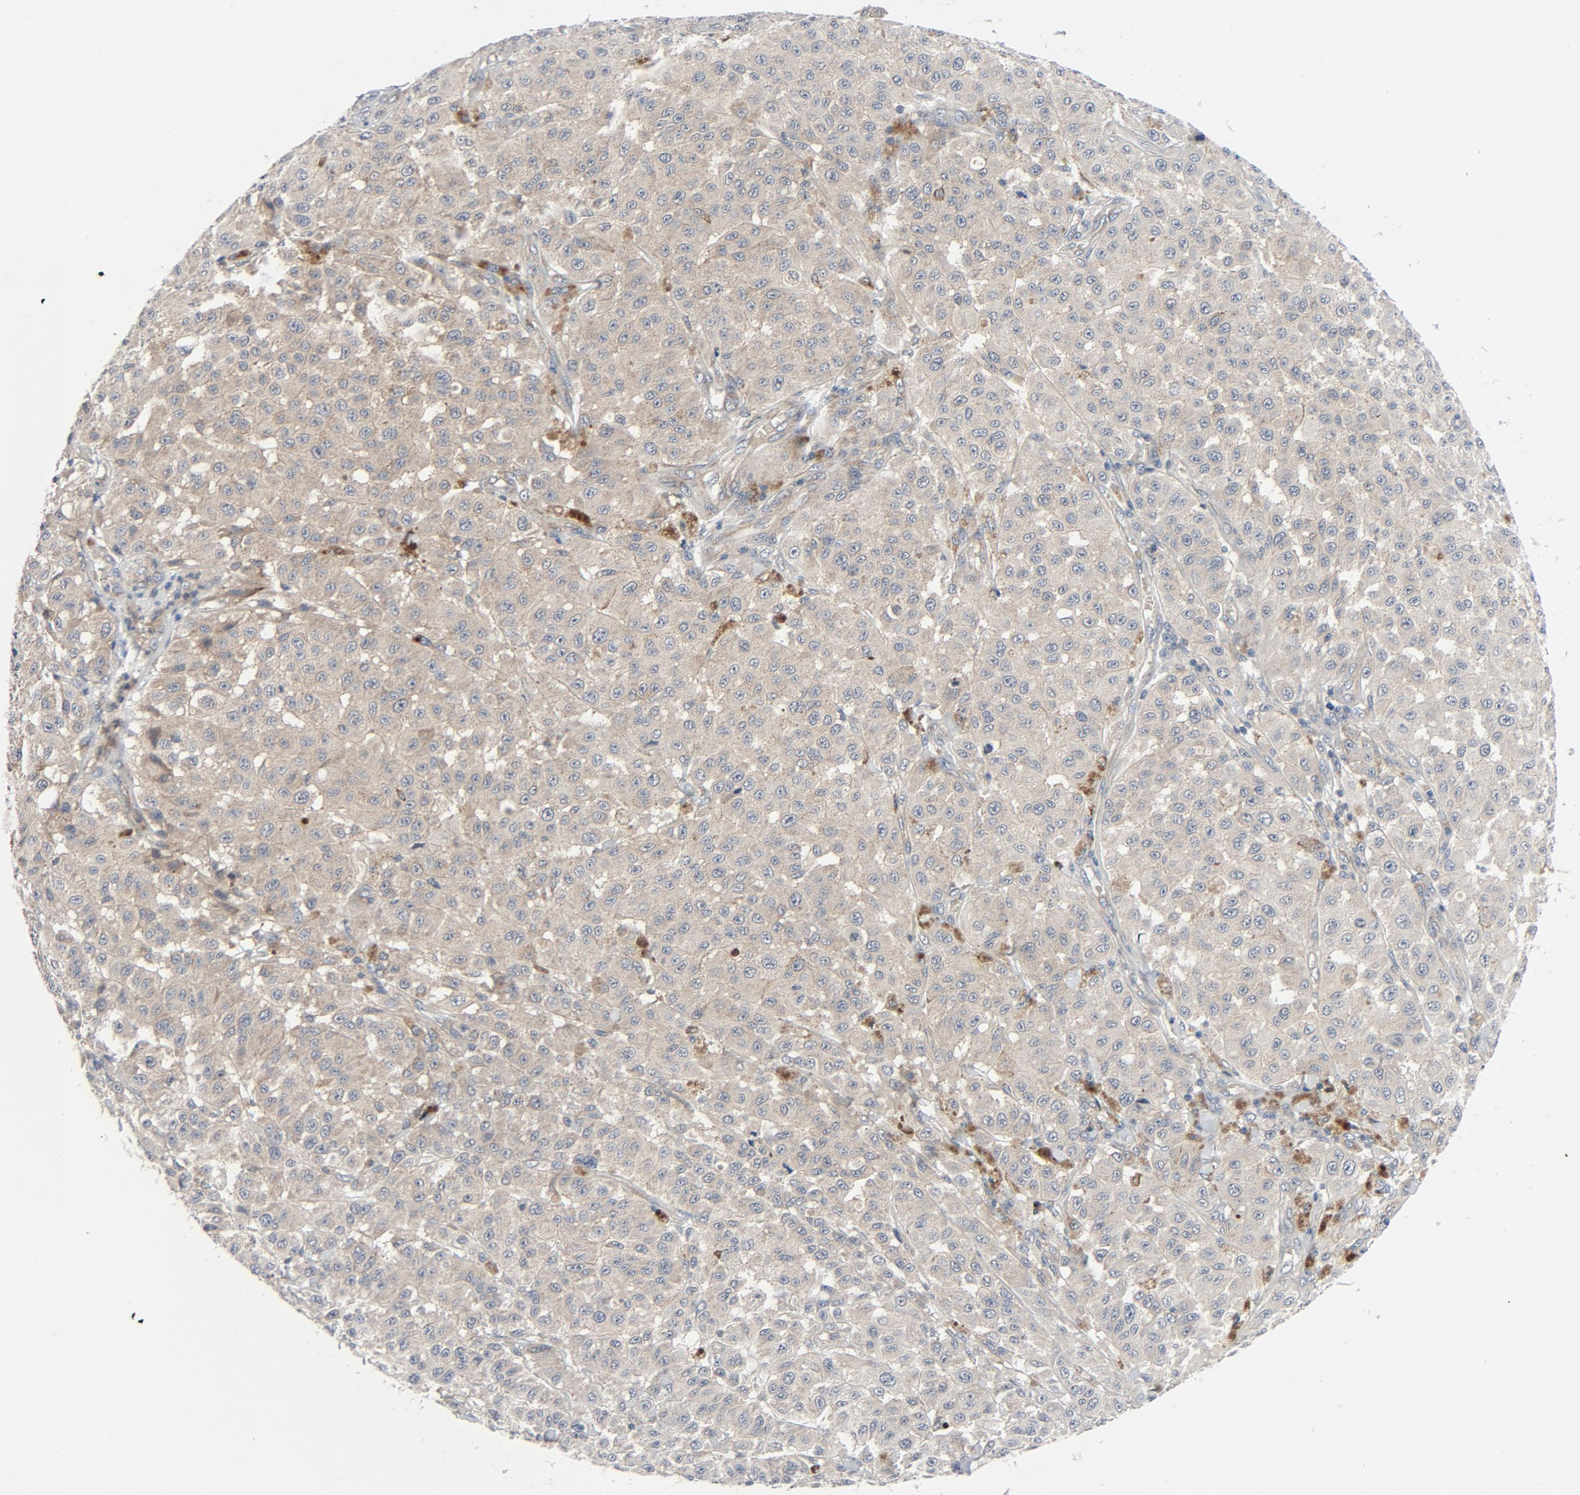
{"staining": {"intensity": "weak", "quantity": ">75%", "location": "cytoplasmic/membranous"}, "tissue": "melanoma", "cell_type": "Tumor cells", "image_type": "cancer", "snomed": [{"axis": "morphology", "description": "Malignant melanoma, NOS"}, {"axis": "topography", "description": "Skin"}], "caption": "Protein analysis of melanoma tissue exhibits weak cytoplasmic/membranous positivity in about >75% of tumor cells.", "gene": "TSG101", "patient": {"sex": "female", "age": 64}}